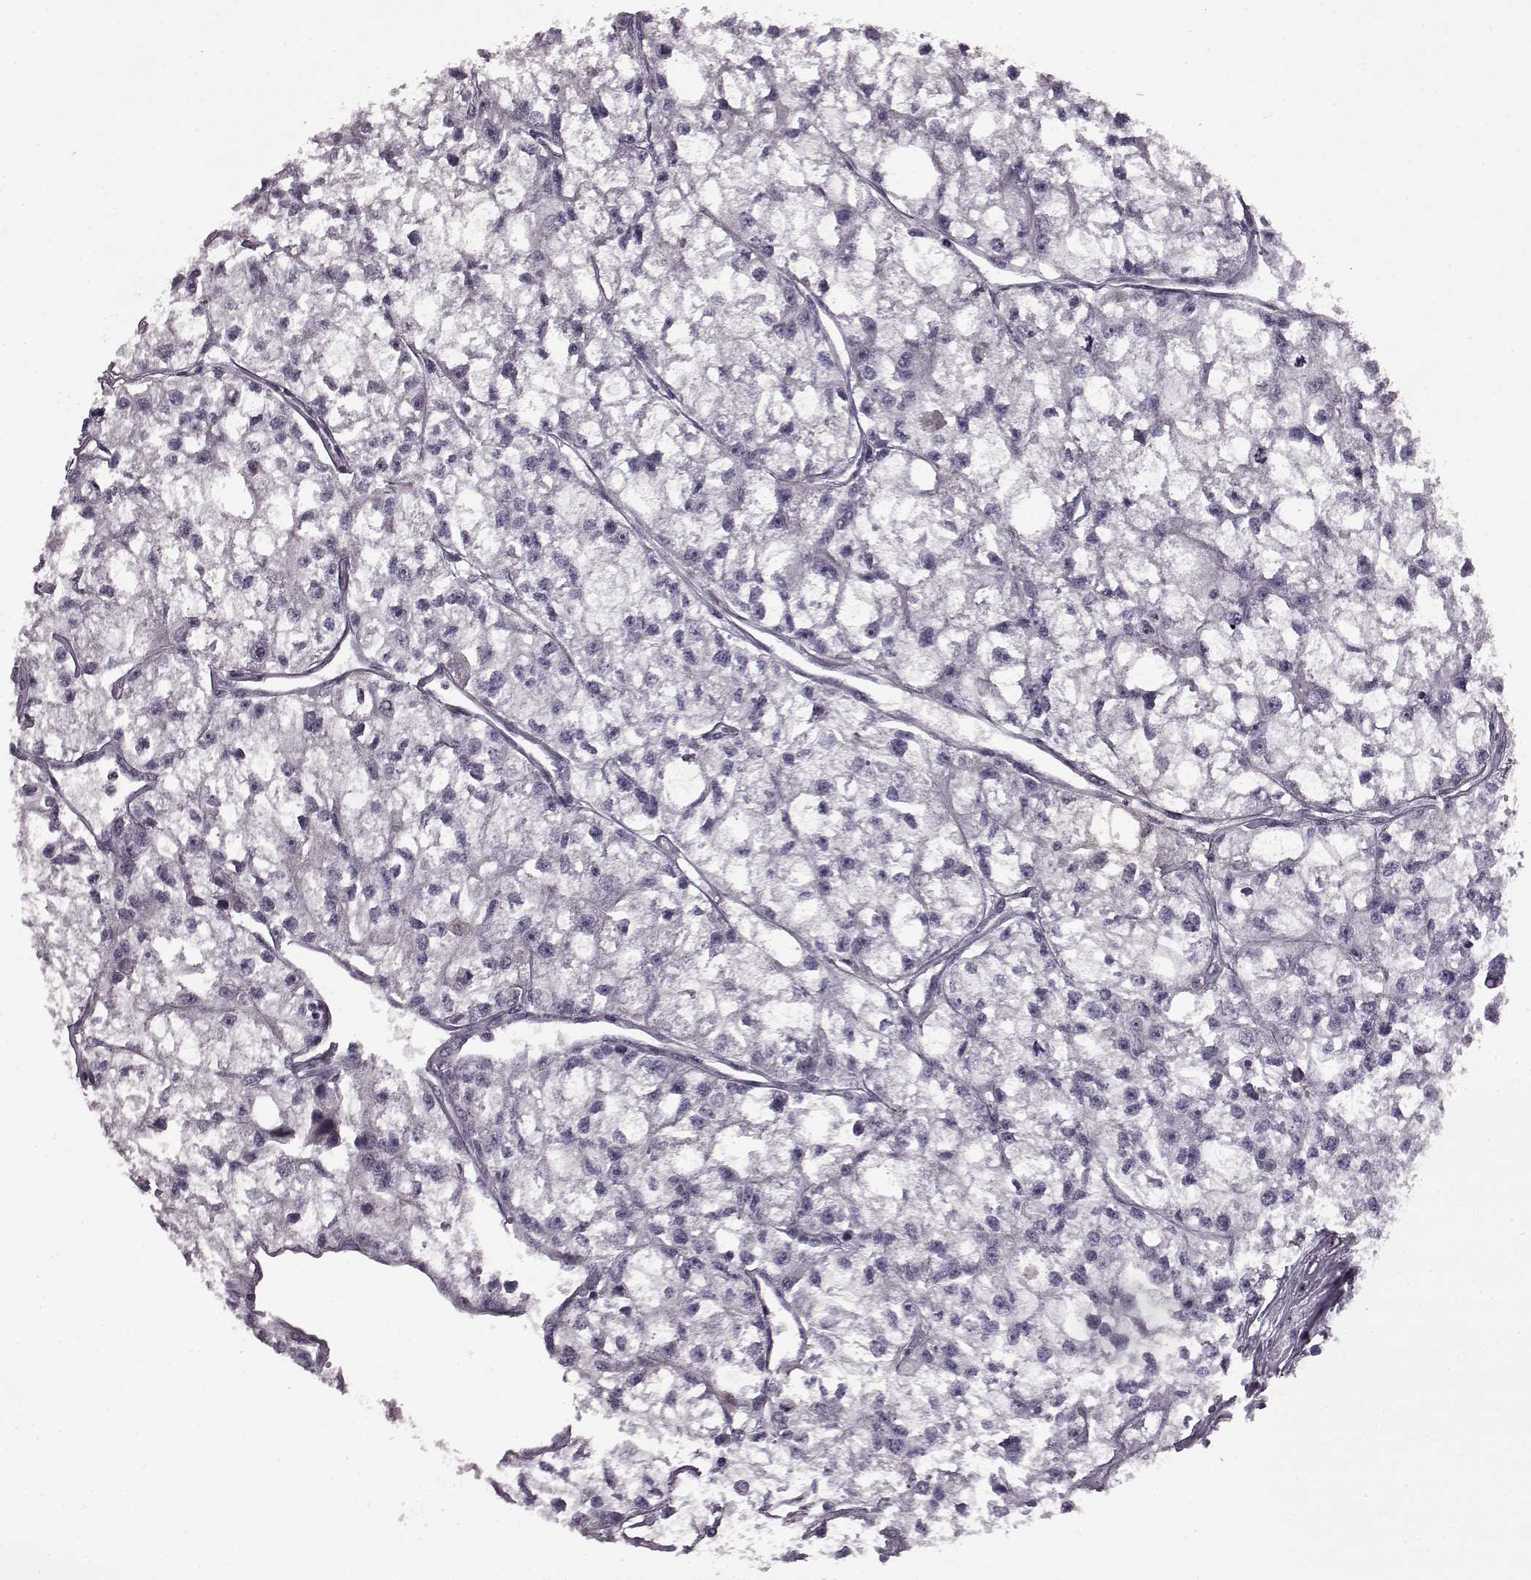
{"staining": {"intensity": "negative", "quantity": "none", "location": "none"}, "tissue": "renal cancer", "cell_type": "Tumor cells", "image_type": "cancer", "snomed": [{"axis": "morphology", "description": "Adenocarcinoma, NOS"}, {"axis": "topography", "description": "Kidney"}], "caption": "Renal adenocarcinoma stained for a protein using IHC demonstrates no staining tumor cells.", "gene": "ODAD4", "patient": {"sex": "male", "age": 56}}